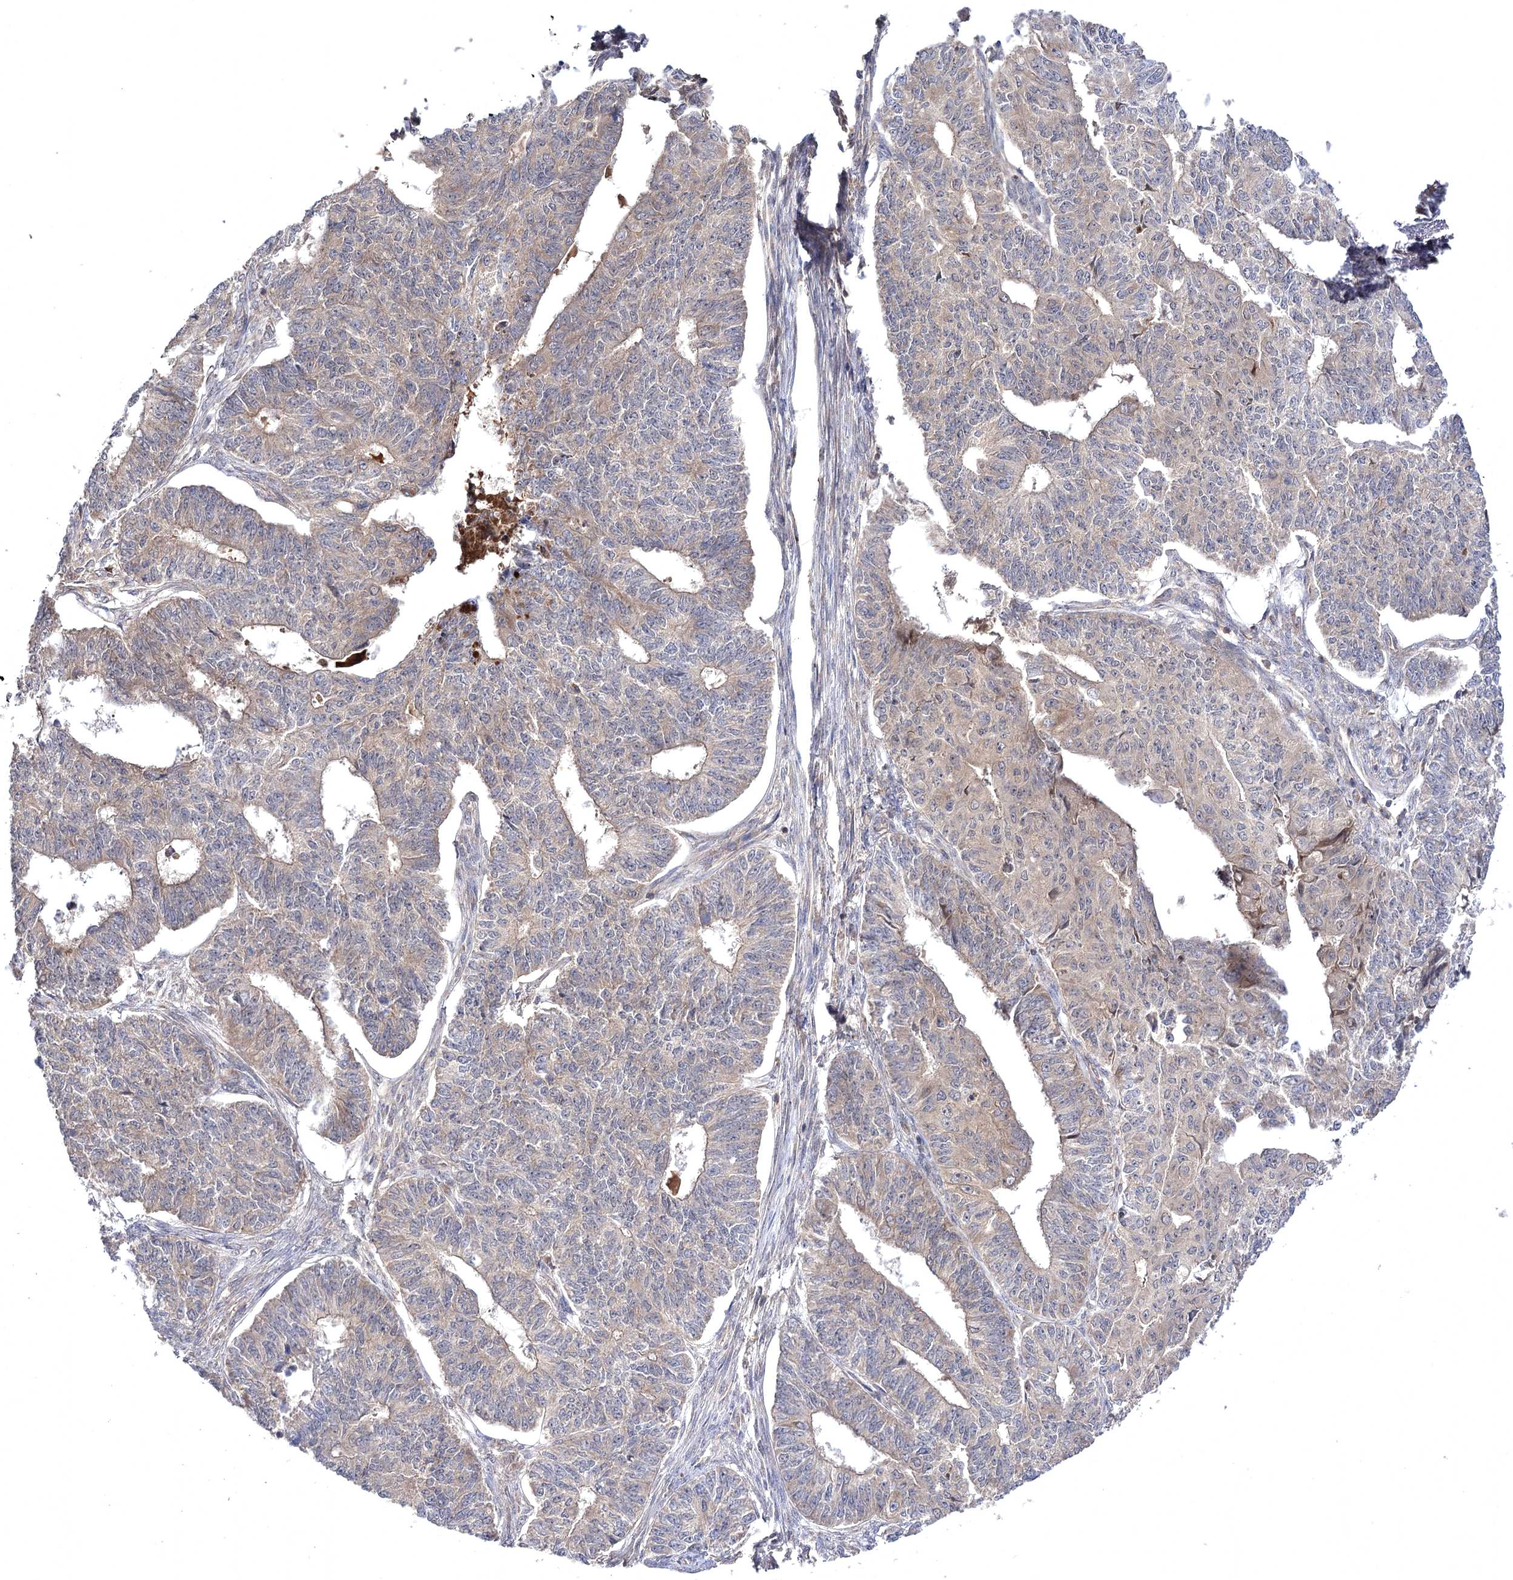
{"staining": {"intensity": "weak", "quantity": "25%-75%", "location": "cytoplasmic/membranous"}, "tissue": "endometrial cancer", "cell_type": "Tumor cells", "image_type": "cancer", "snomed": [{"axis": "morphology", "description": "Adenocarcinoma, NOS"}, {"axis": "topography", "description": "Endometrium"}], "caption": "A photomicrograph of endometrial cancer (adenocarcinoma) stained for a protein shows weak cytoplasmic/membranous brown staining in tumor cells.", "gene": "BCR", "patient": {"sex": "female", "age": 32}}